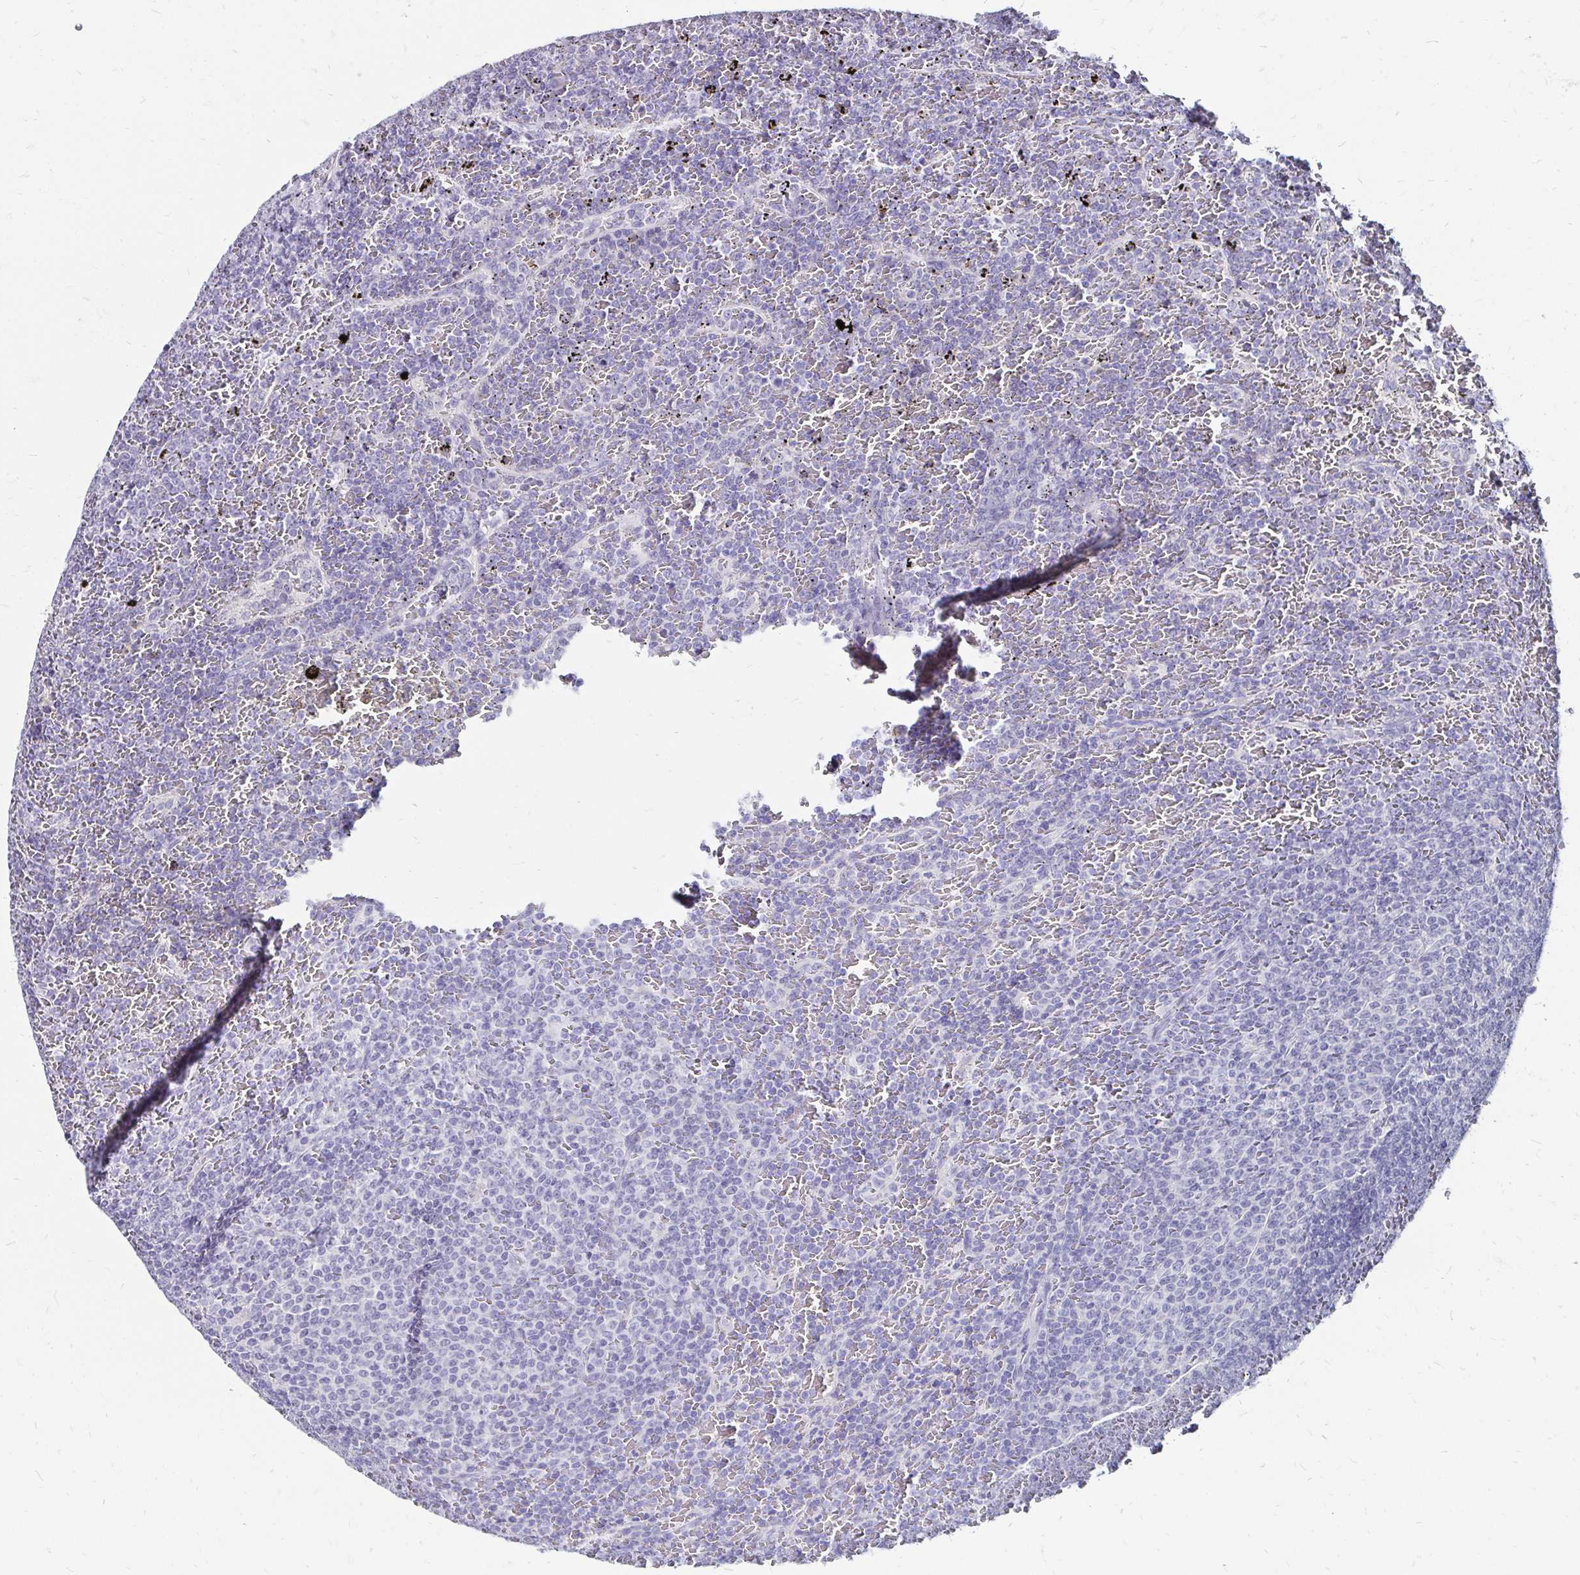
{"staining": {"intensity": "negative", "quantity": "none", "location": "none"}, "tissue": "lymphoma", "cell_type": "Tumor cells", "image_type": "cancer", "snomed": [{"axis": "morphology", "description": "Malignant lymphoma, non-Hodgkin's type, Low grade"}, {"axis": "topography", "description": "Spleen"}], "caption": "High power microscopy image of an immunohistochemistry (IHC) micrograph of malignant lymphoma, non-Hodgkin's type (low-grade), revealing no significant positivity in tumor cells.", "gene": "SCG3", "patient": {"sex": "female", "age": 77}}